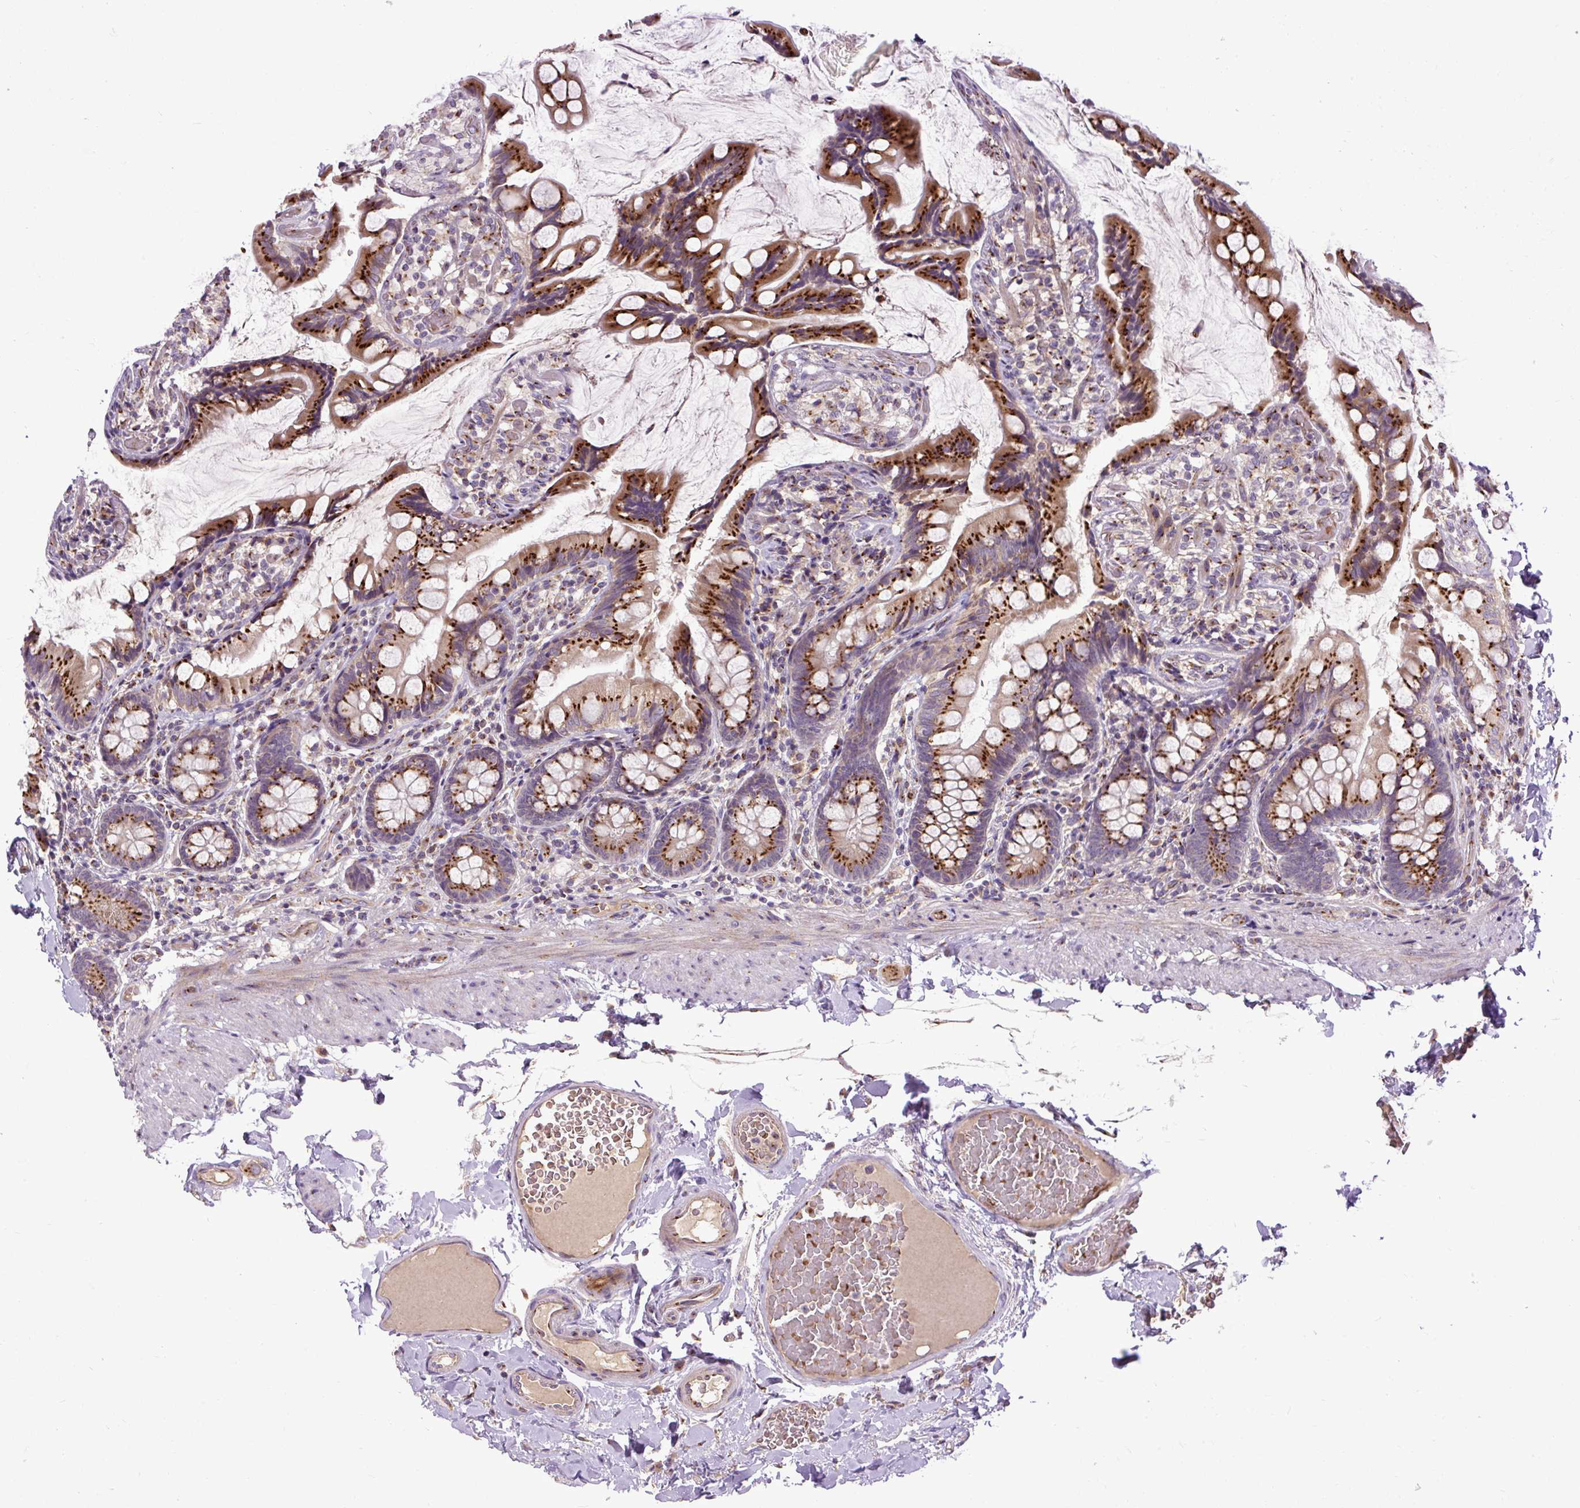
{"staining": {"intensity": "strong", "quantity": ">75%", "location": "cytoplasmic/membranous"}, "tissue": "small intestine", "cell_type": "Glandular cells", "image_type": "normal", "snomed": [{"axis": "morphology", "description": "Normal tissue, NOS"}, {"axis": "topography", "description": "Small intestine"}], "caption": "Protein analysis of unremarkable small intestine shows strong cytoplasmic/membranous positivity in approximately >75% of glandular cells. Using DAB (brown) and hematoxylin (blue) stains, captured at high magnification using brightfield microscopy.", "gene": "MSMP", "patient": {"sex": "male", "age": 70}}